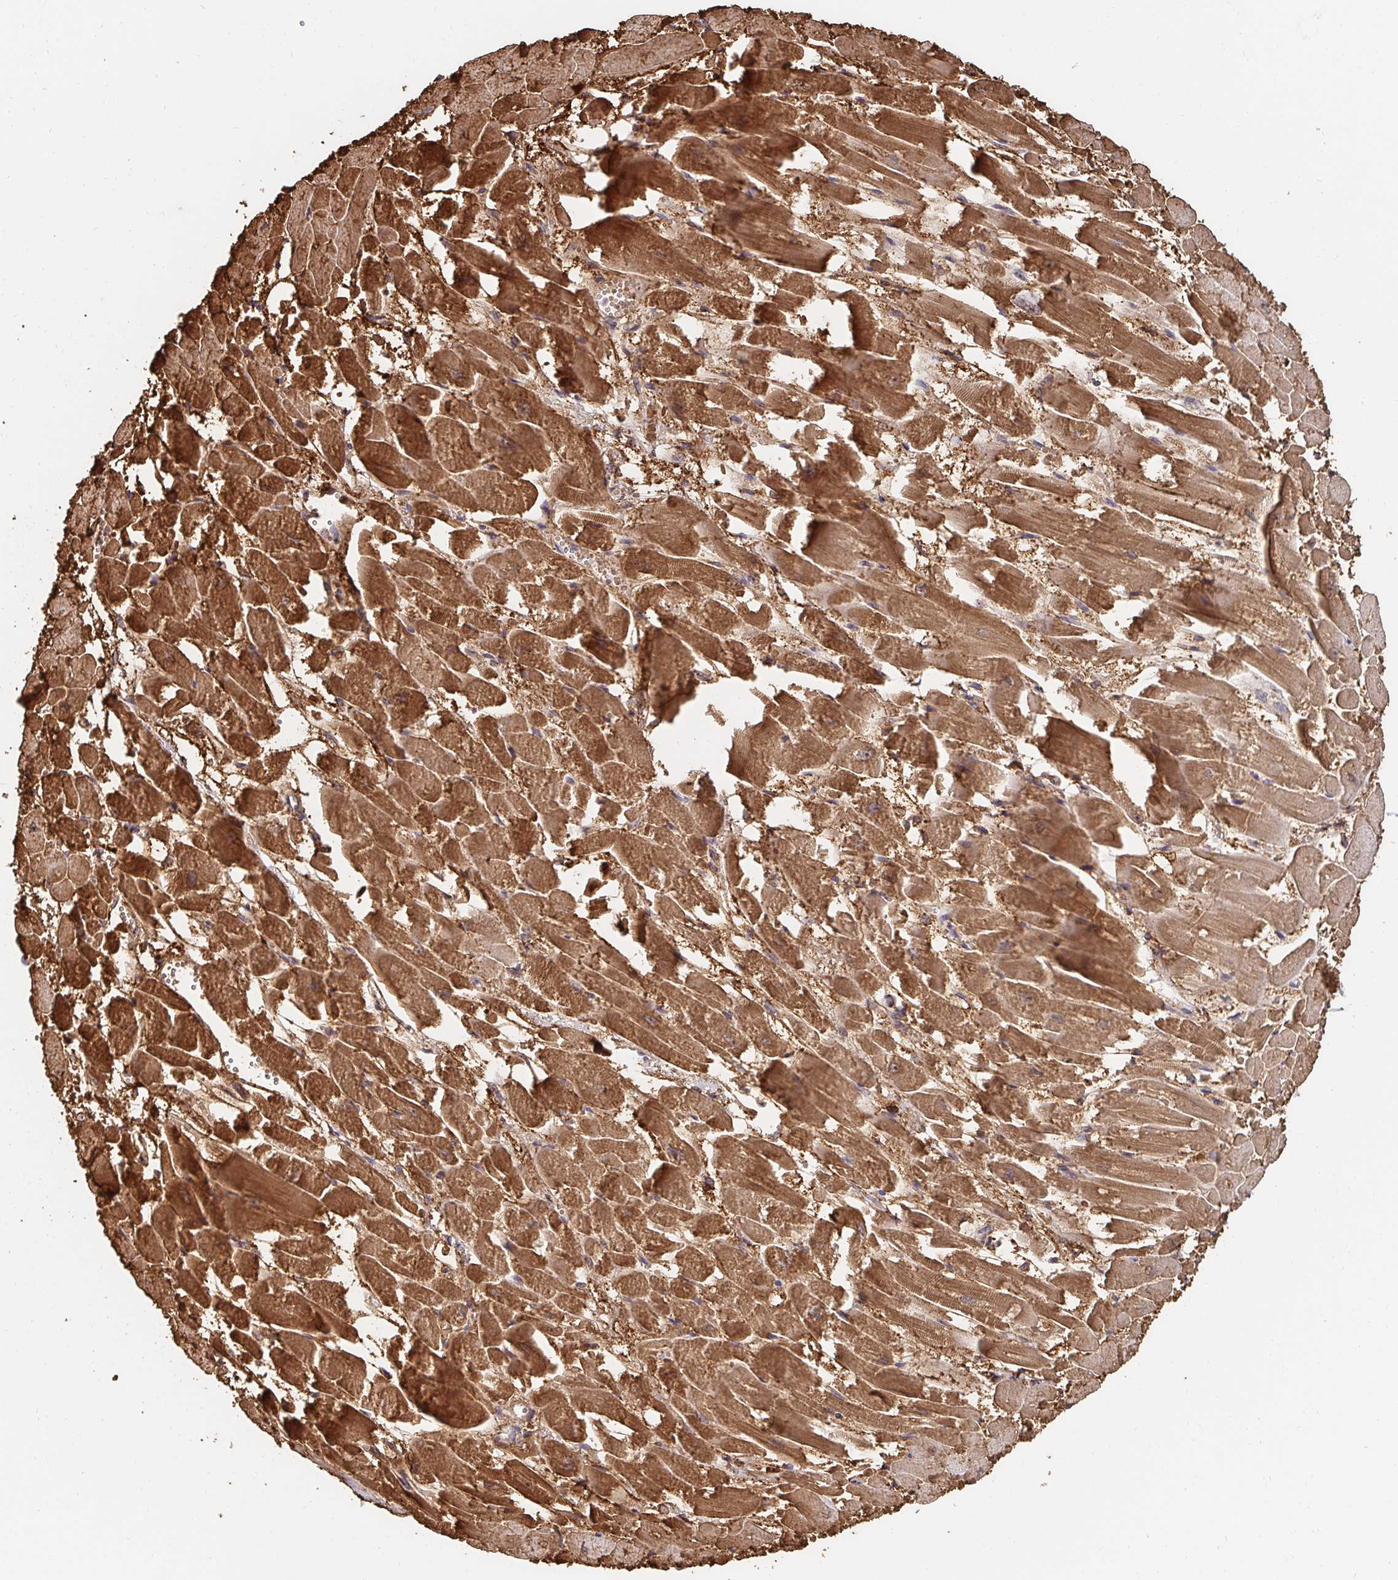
{"staining": {"intensity": "strong", "quantity": ">75%", "location": "cytoplasmic/membranous"}, "tissue": "heart muscle", "cell_type": "Cardiomyocytes", "image_type": "normal", "snomed": [{"axis": "morphology", "description": "Normal tissue, NOS"}, {"axis": "topography", "description": "Heart"}], "caption": "IHC (DAB) staining of unremarkable heart muscle demonstrates strong cytoplasmic/membranous protein staining in about >75% of cardiomyocytes. The protein of interest is shown in brown color, while the nuclei are stained blue.", "gene": "APBB1", "patient": {"sex": "female", "age": 52}}